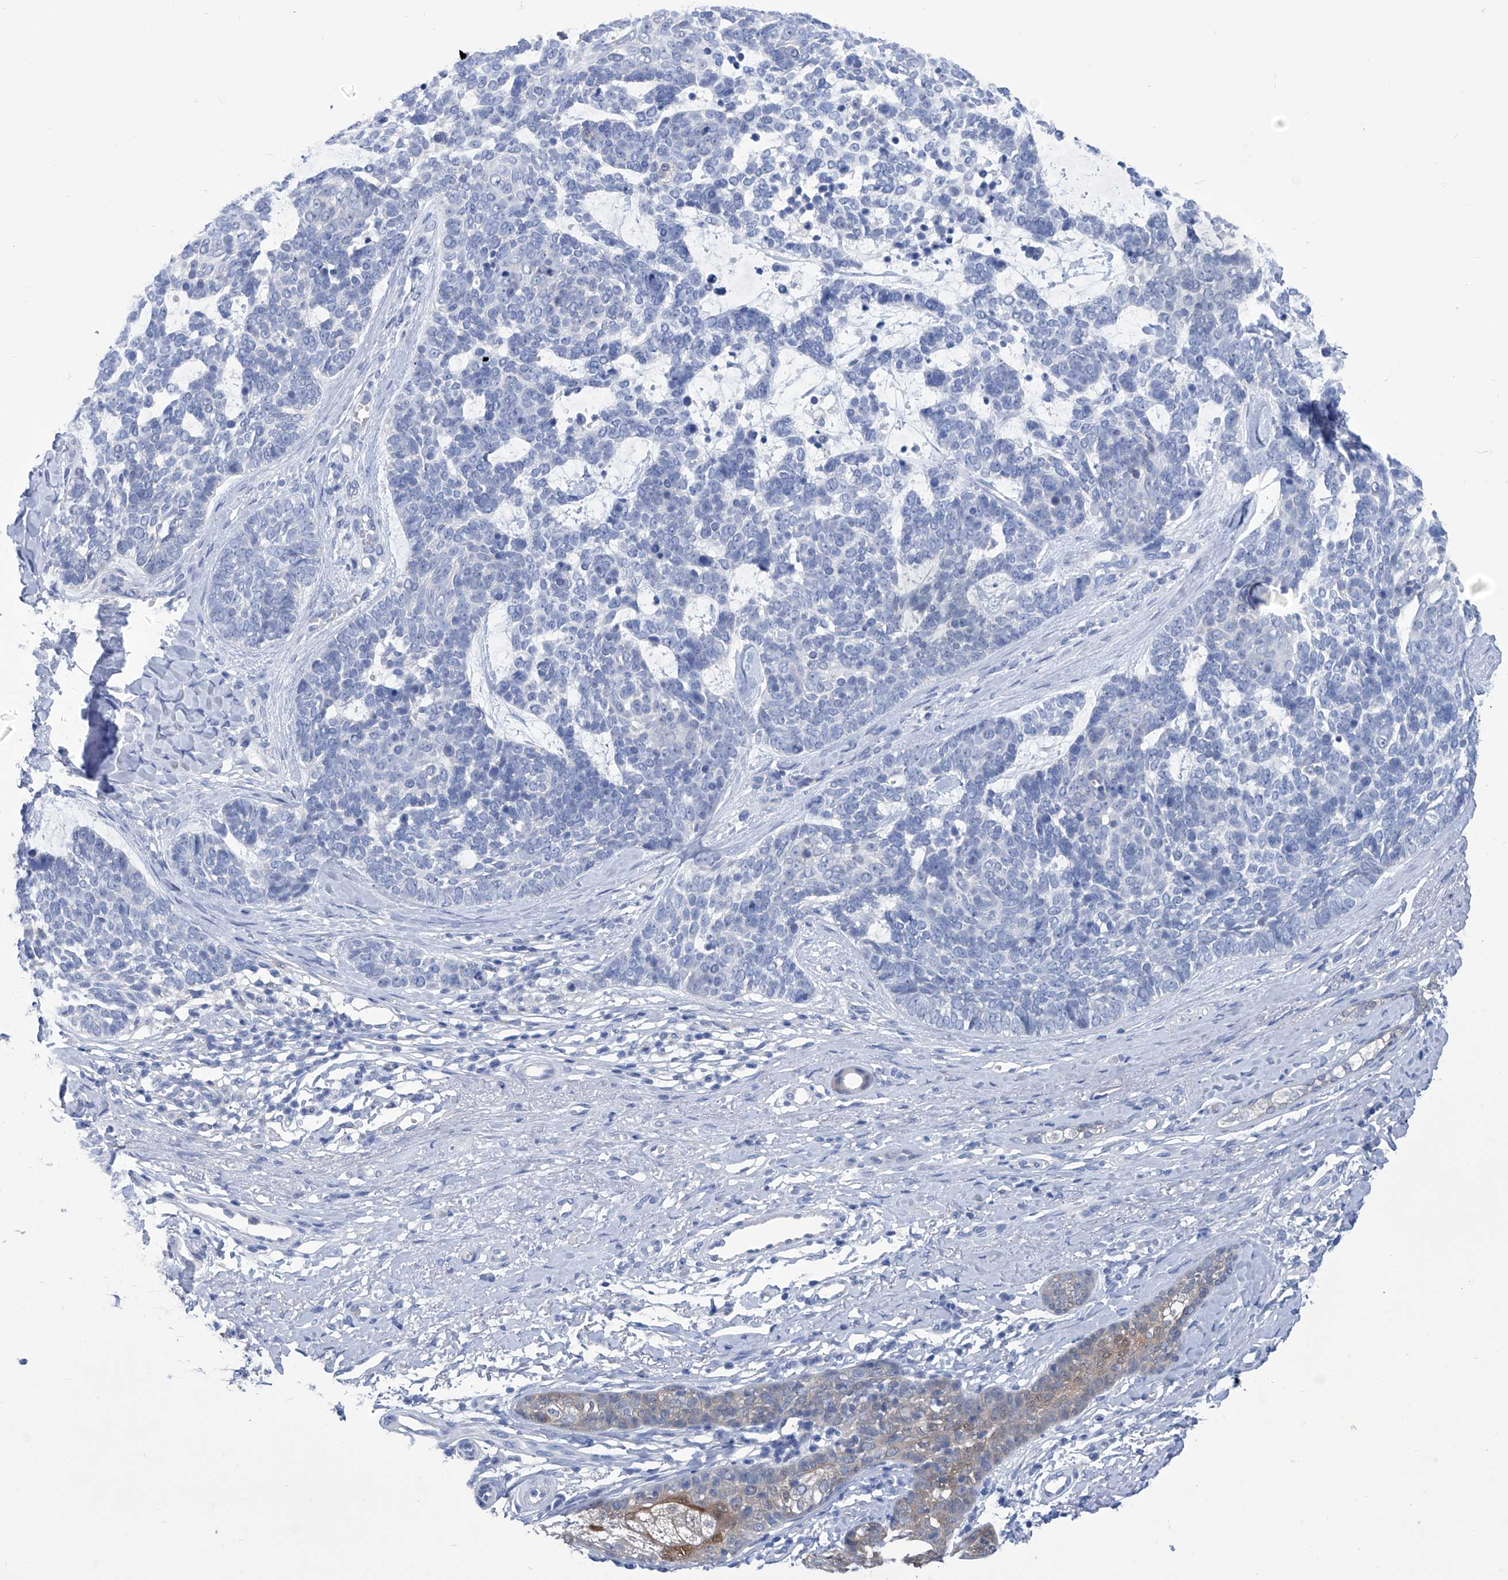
{"staining": {"intensity": "negative", "quantity": "none", "location": "none"}, "tissue": "skin cancer", "cell_type": "Tumor cells", "image_type": "cancer", "snomed": [{"axis": "morphology", "description": "Basal cell carcinoma"}, {"axis": "topography", "description": "Skin"}], "caption": "DAB (3,3'-diaminobenzidine) immunohistochemical staining of basal cell carcinoma (skin) shows no significant staining in tumor cells. Nuclei are stained in blue.", "gene": "IMPA2", "patient": {"sex": "female", "age": 81}}